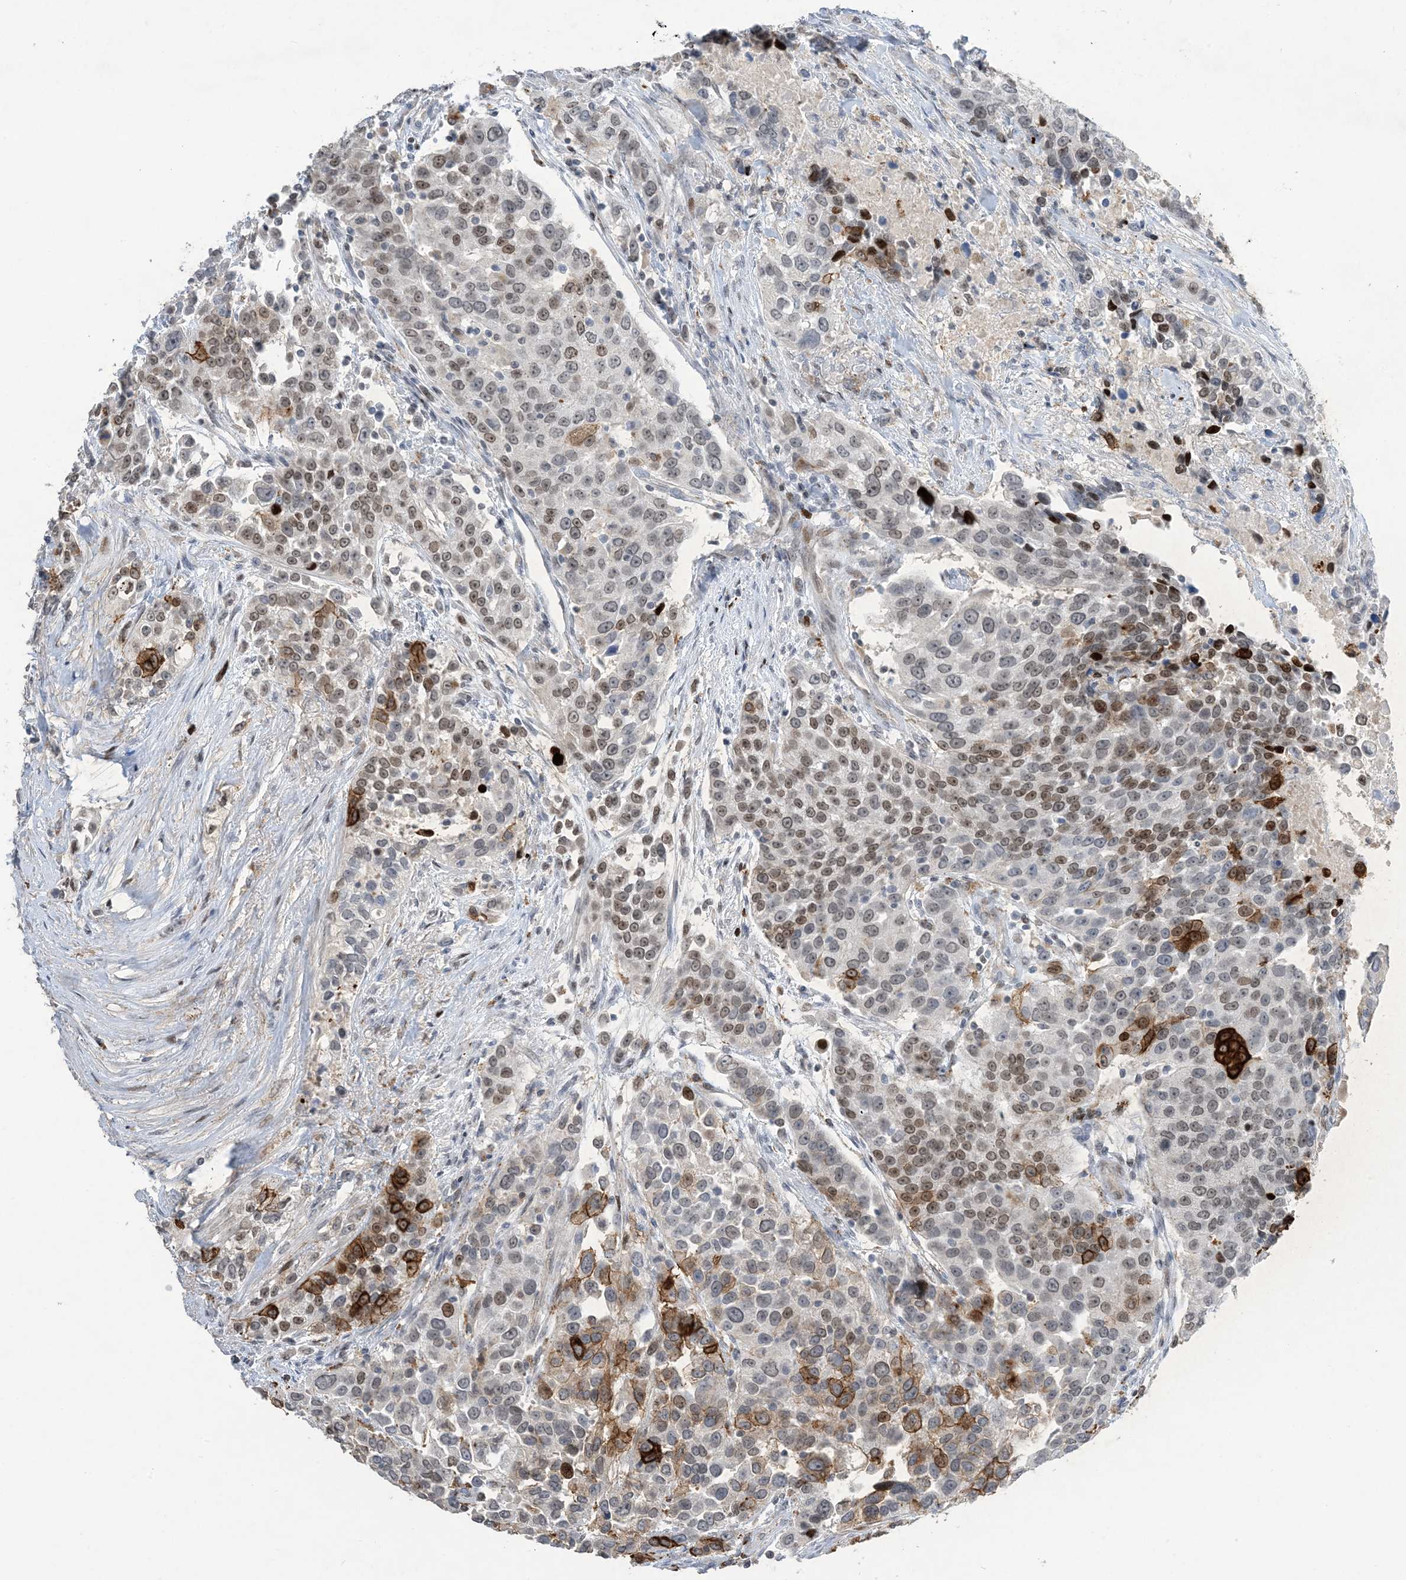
{"staining": {"intensity": "moderate", "quantity": "25%-75%", "location": "cytoplasmic/membranous,nuclear"}, "tissue": "urothelial cancer", "cell_type": "Tumor cells", "image_type": "cancer", "snomed": [{"axis": "morphology", "description": "Urothelial carcinoma, High grade"}, {"axis": "topography", "description": "Urinary bladder"}], "caption": "DAB immunohistochemical staining of human high-grade urothelial carcinoma displays moderate cytoplasmic/membranous and nuclear protein positivity in approximately 25%-75% of tumor cells.", "gene": "SLC25A53", "patient": {"sex": "female", "age": 80}}